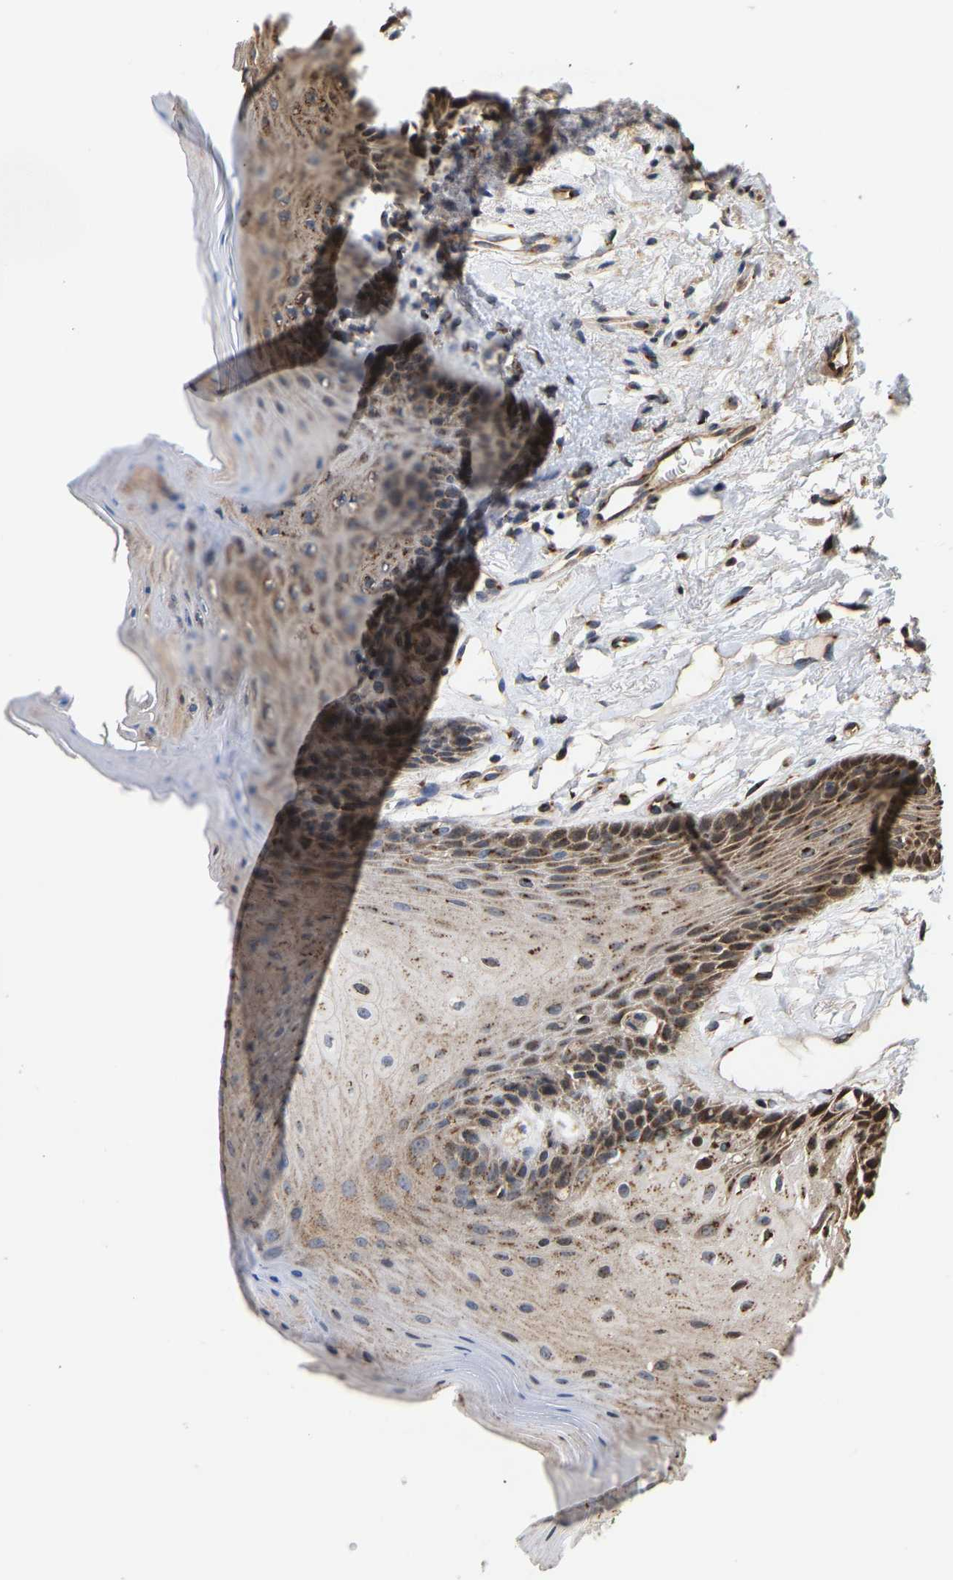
{"staining": {"intensity": "moderate", "quantity": ">75%", "location": "cytoplasmic/membranous"}, "tissue": "oral mucosa", "cell_type": "Squamous epithelial cells", "image_type": "normal", "snomed": [{"axis": "morphology", "description": "Normal tissue, NOS"}, {"axis": "morphology", "description": "Squamous cell carcinoma, NOS"}, {"axis": "topography", "description": "Oral tissue"}, {"axis": "topography", "description": "Head-Neck"}], "caption": "Oral mucosa stained with a brown dye exhibits moderate cytoplasmic/membranous positive positivity in approximately >75% of squamous epithelial cells.", "gene": "YIPF4", "patient": {"sex": "male", "age": 71}}